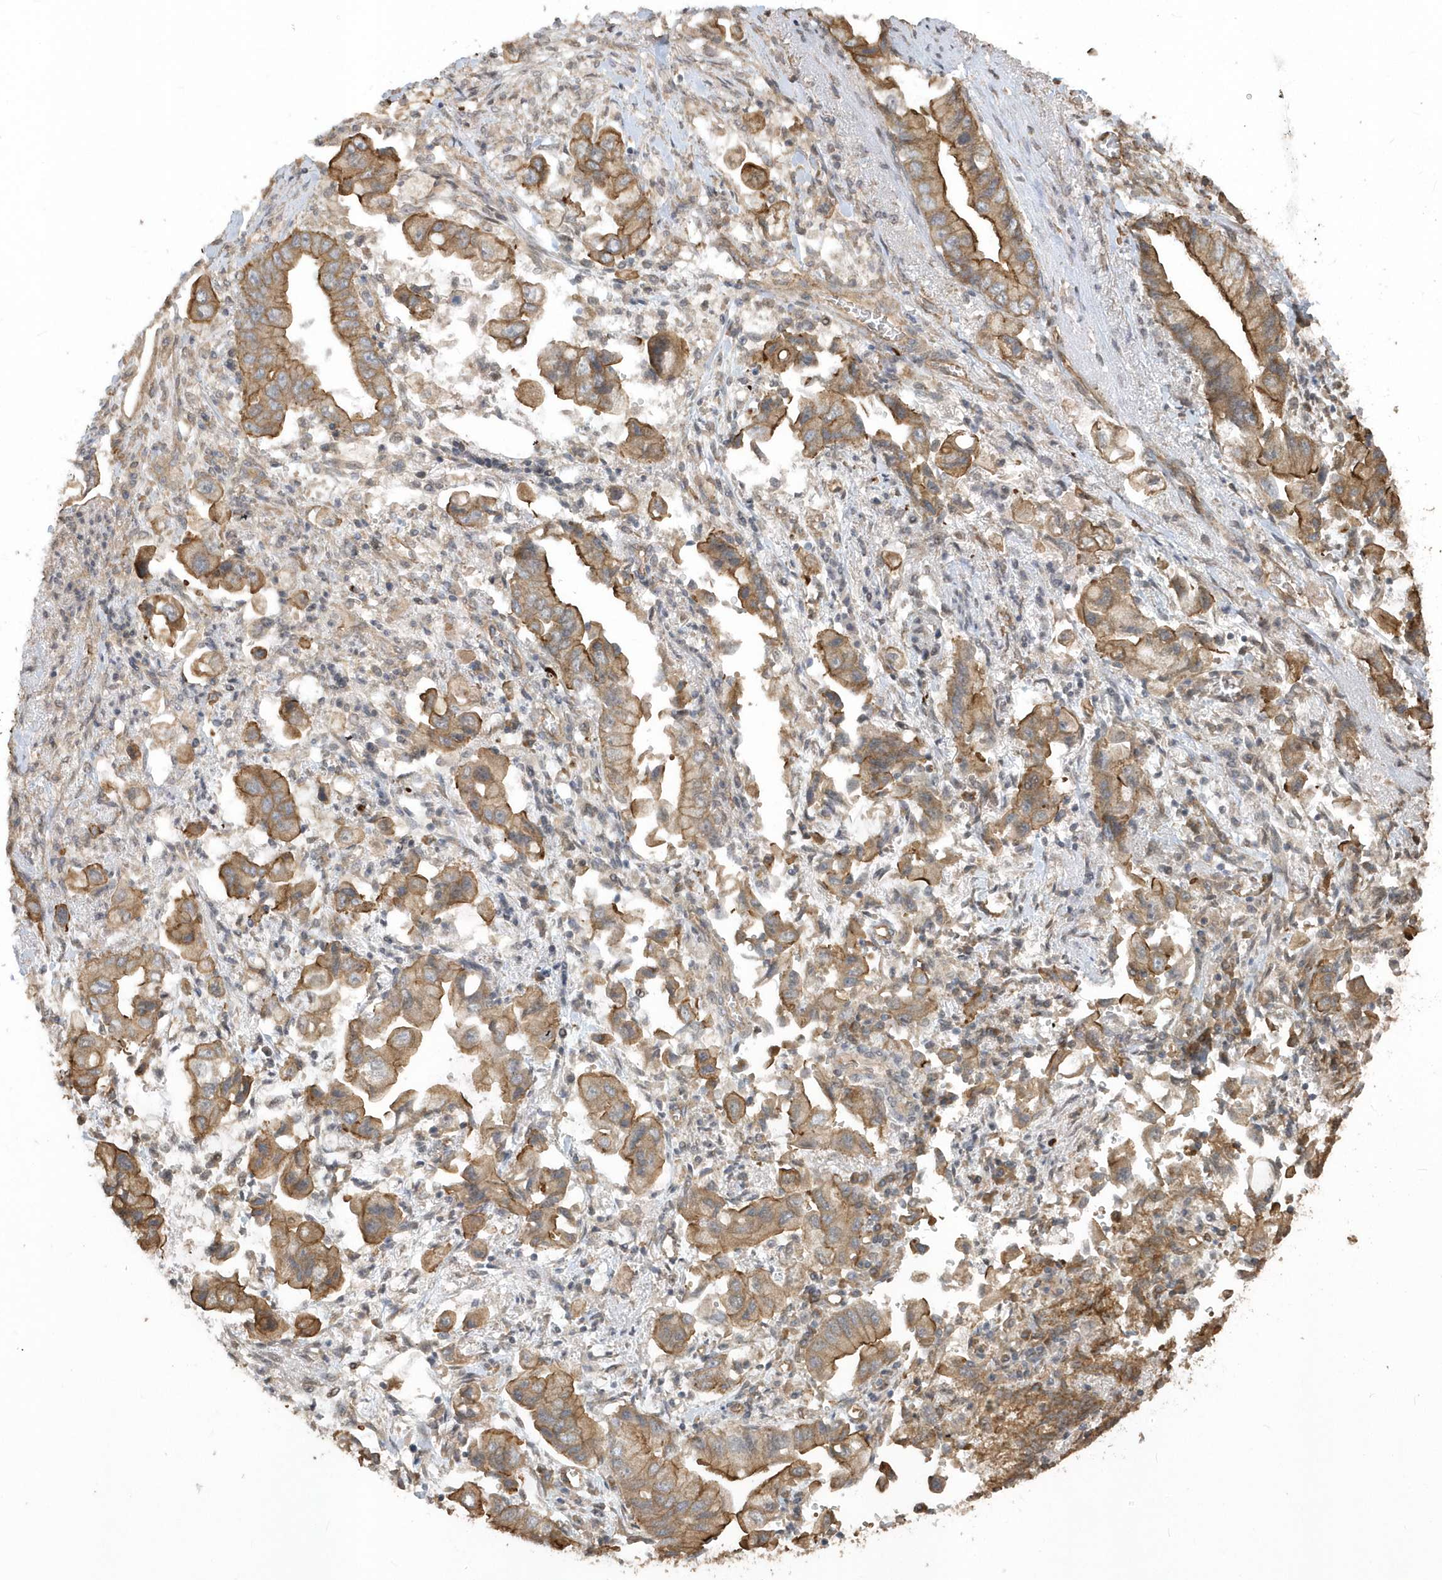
{"staining": {"intensity": "moderate", "quantity": ">75%", "location": "cytoplasmic/membranous"}, "tissue": "stomach cancer", "cell_type": "Tumor cells", "image_type": "cancer", "snomed": [{"axis": "morphology", "description": "Adenocarcinoma, NOS"}, {"axis": "topography", "description": "Stomach"}], "caption": "A medium amount of moderate cytoplasmic/membranous expression is identified in approximately >75% of tumor cells in stomach cancer tissue. (IHC, brightfield microscopy, high magnification).", "gene": "HERPUD1", "patient": {"sex": "male", "age": 62}}